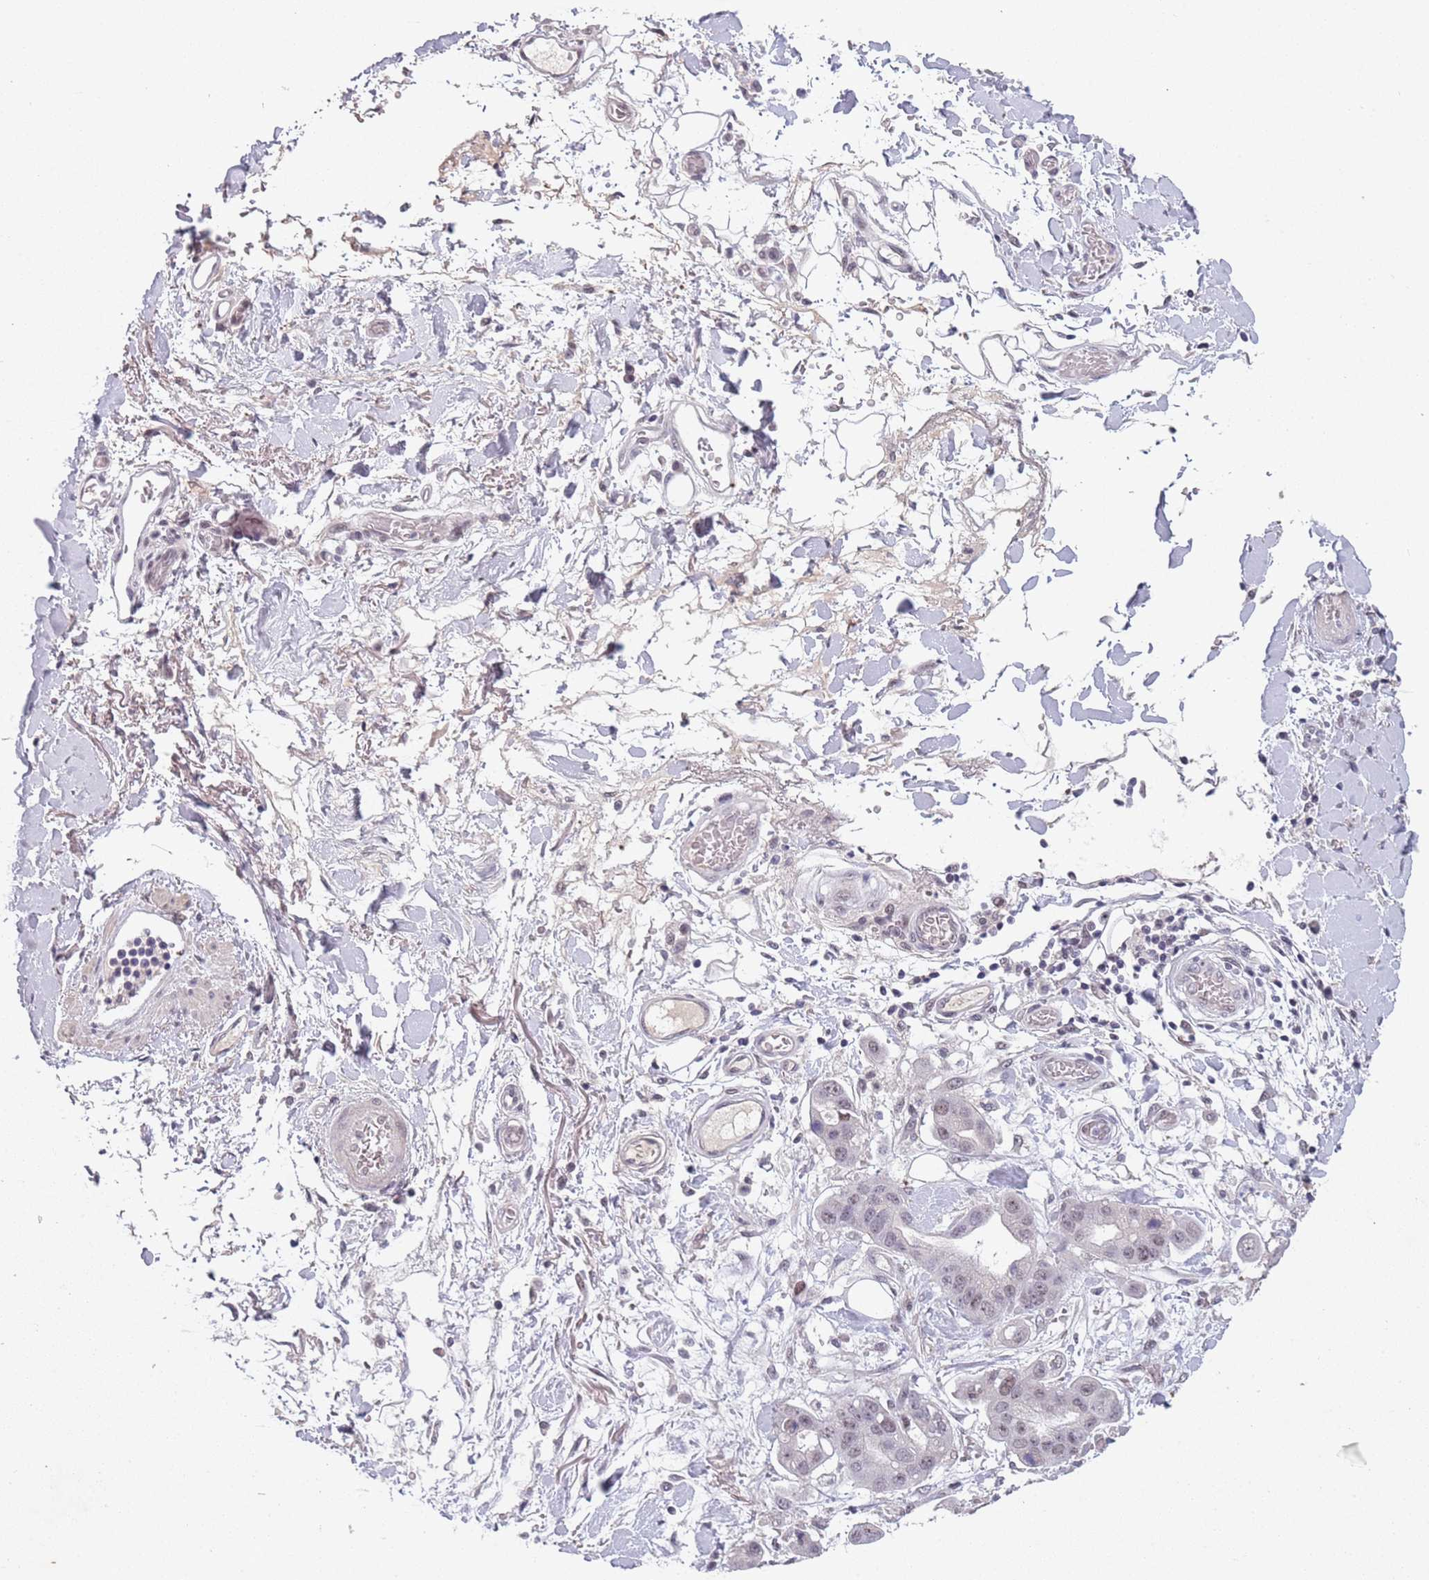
{"staining": {"intensity": "weak", "quantity": "<25%", "location": "nuclear"}, "tissue": "stomach cancer", "cell_type": "Tumor cells", "image_type": "cancer", "snomed": [{"axis": "morphology", "description": "Adenocarcinoma, NOS"}, {"axis": "topography", "description": "Stomach"}], "caption": "Protein analysis of stomach adenocarcinoma demonstrates no significant staining in tumor cells.", "gene": "CIZ1", "patient": {"sex": "male", "age": 62}}